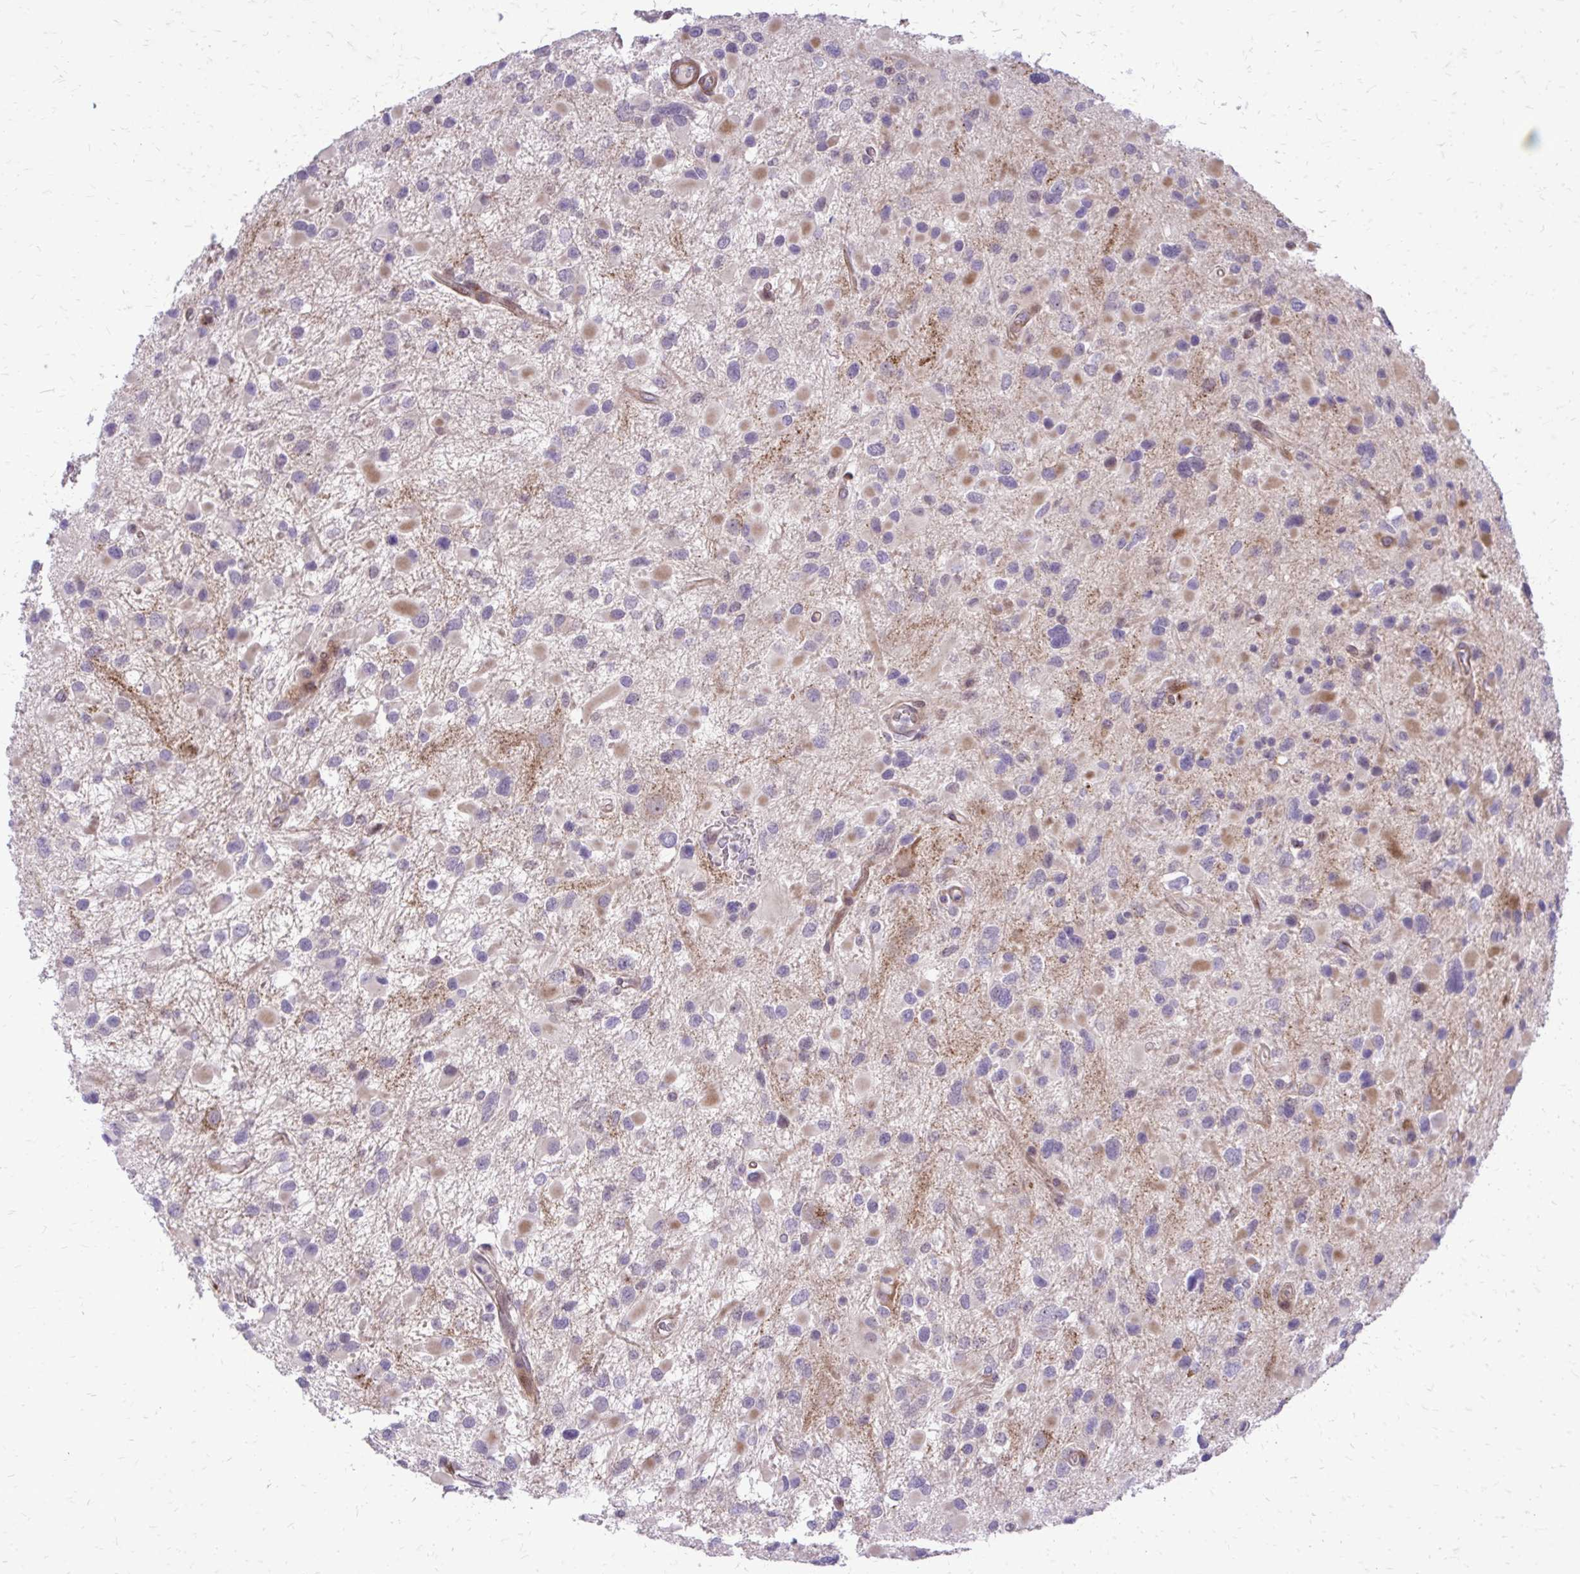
{"staining": {"intensity": "negative", "quantity": "none", "location": "none"}, "tissue": "glioma", "cell_type": "Tumor cells", "image_type": "cancer", "snomed": [{"axis": "morphology", "description": "Glioma, malignant, Low grade"}, {"axis": "topography", "description": "Brain"}], "caption": "Immunohistochemistry (IHC) micrograph of neoplastic tissue: malignant glioma (low-grade) stained with DAB displays no significant protein expression in tumor cells.", "gene": "PPDPFL", "patient": {"sex": "female", "age": 32}}